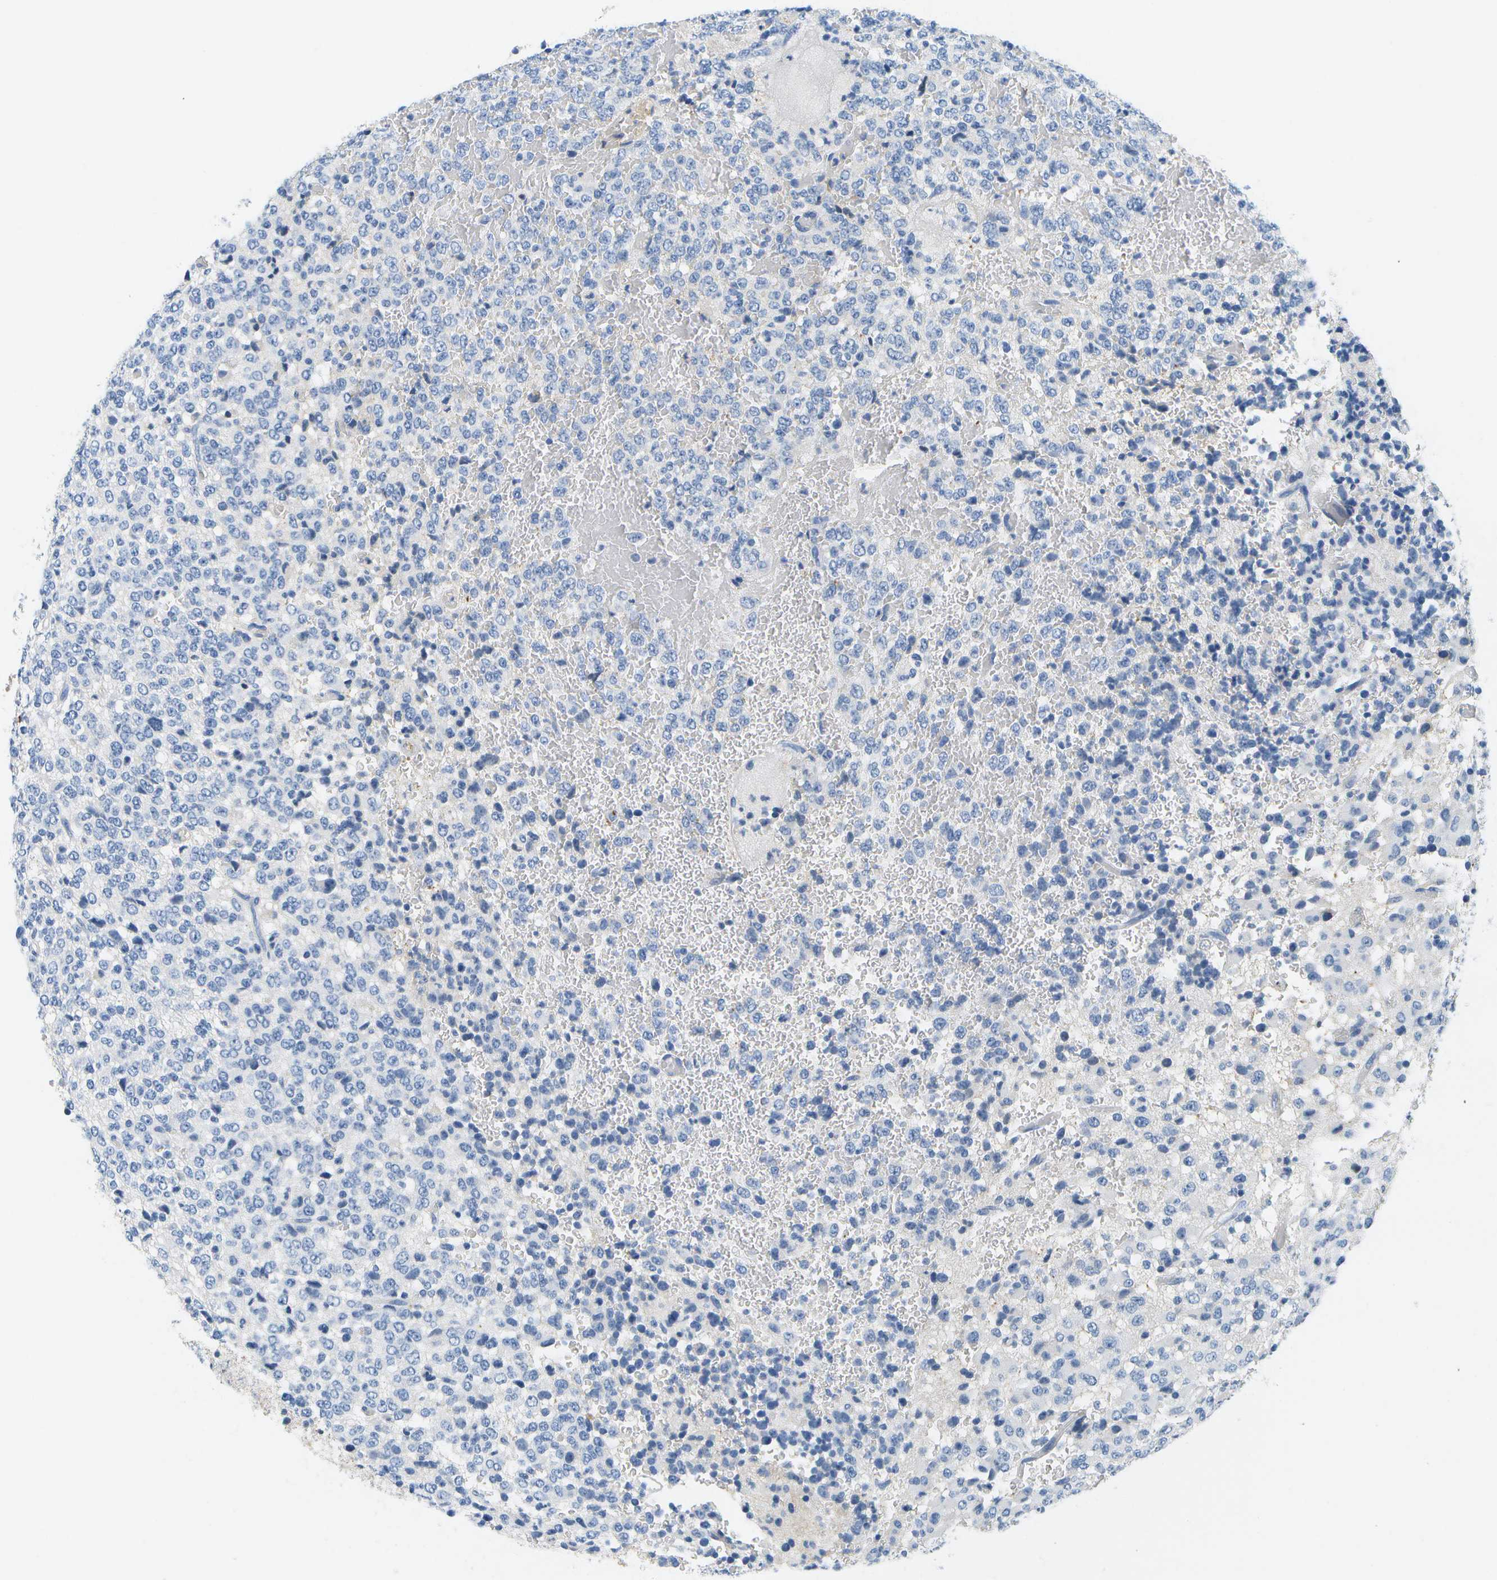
{"staining": {"intensity": "negative", "quantity": "none", "location": "none"}, "tissue": "glioma", "cell_type": "Tumor cells", "image_type": "cancer", "snomed": [{"axis": "morphology", "description": "Glioma, malignant, High grade"}, {"axis": "topography", "description": "pancreas cauda"}], "caption": "Histopathology image shows no protein positivity in tumor cells of malignant glioma (high-grade) tissue.", "gene": "SERPINA1", "patient": {"sex": "male", "age": 60}}